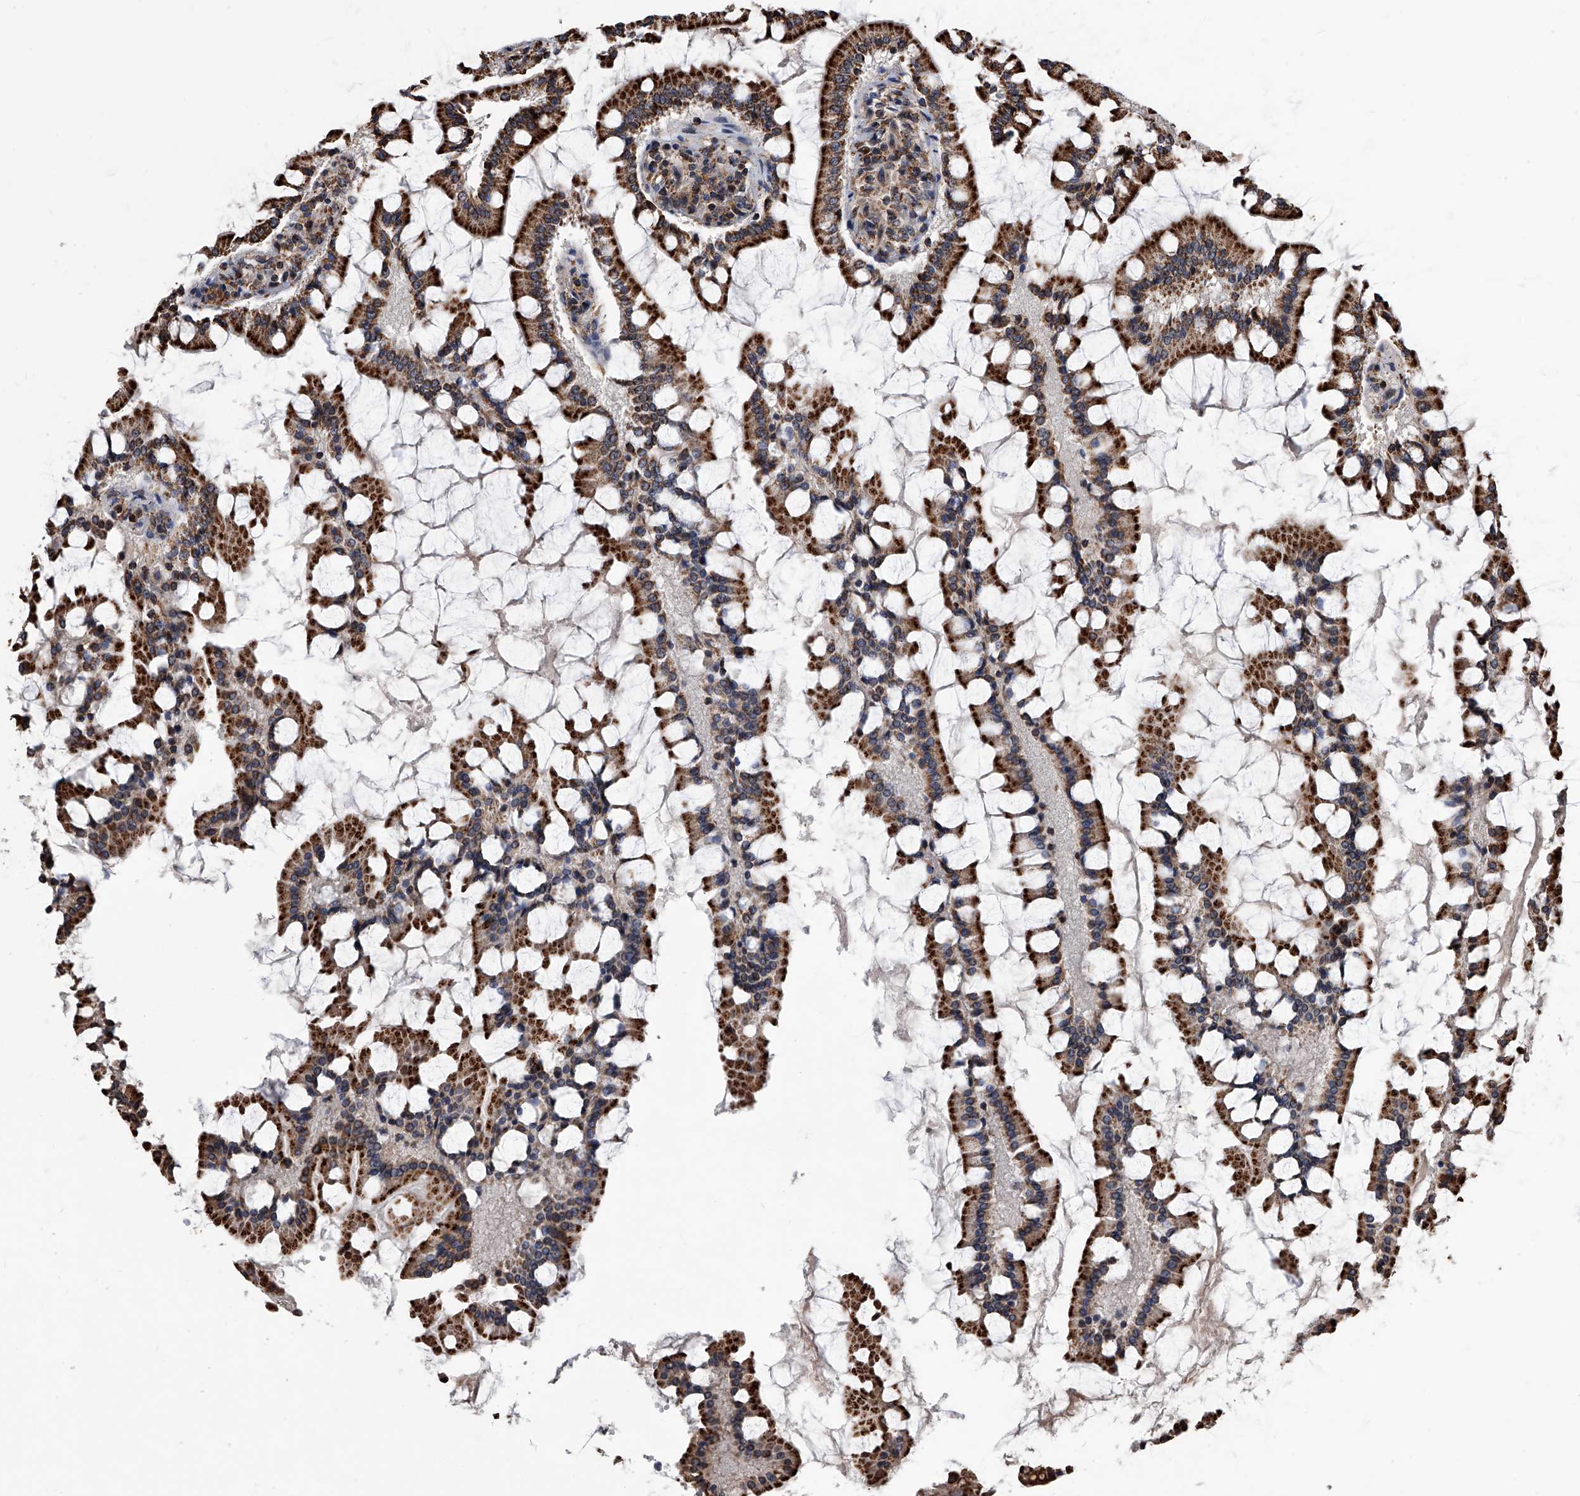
{"staining": {"intensity": "strong", "quantity": ">75%", "location": "cytoplasmic/membranous"}, "tissue": "small intestine", "cell_type": "Glandular cells", "image_type": "normal", "snomed": [{"axis": "morphology", "description": "Normal tissue, NOS"}, {"axis": "topography", "description": "Small intestine"}], "caption": "DAB (3,3'-diaminobenzidine) immunohistochemical staining of unremarkable small intestine displays strong cytoplasmic/membranous protein positivity in approximately >75% of glandular cells.", "gene": "SMPDL3A", "patient": {"sex": "male", "age": 41}}